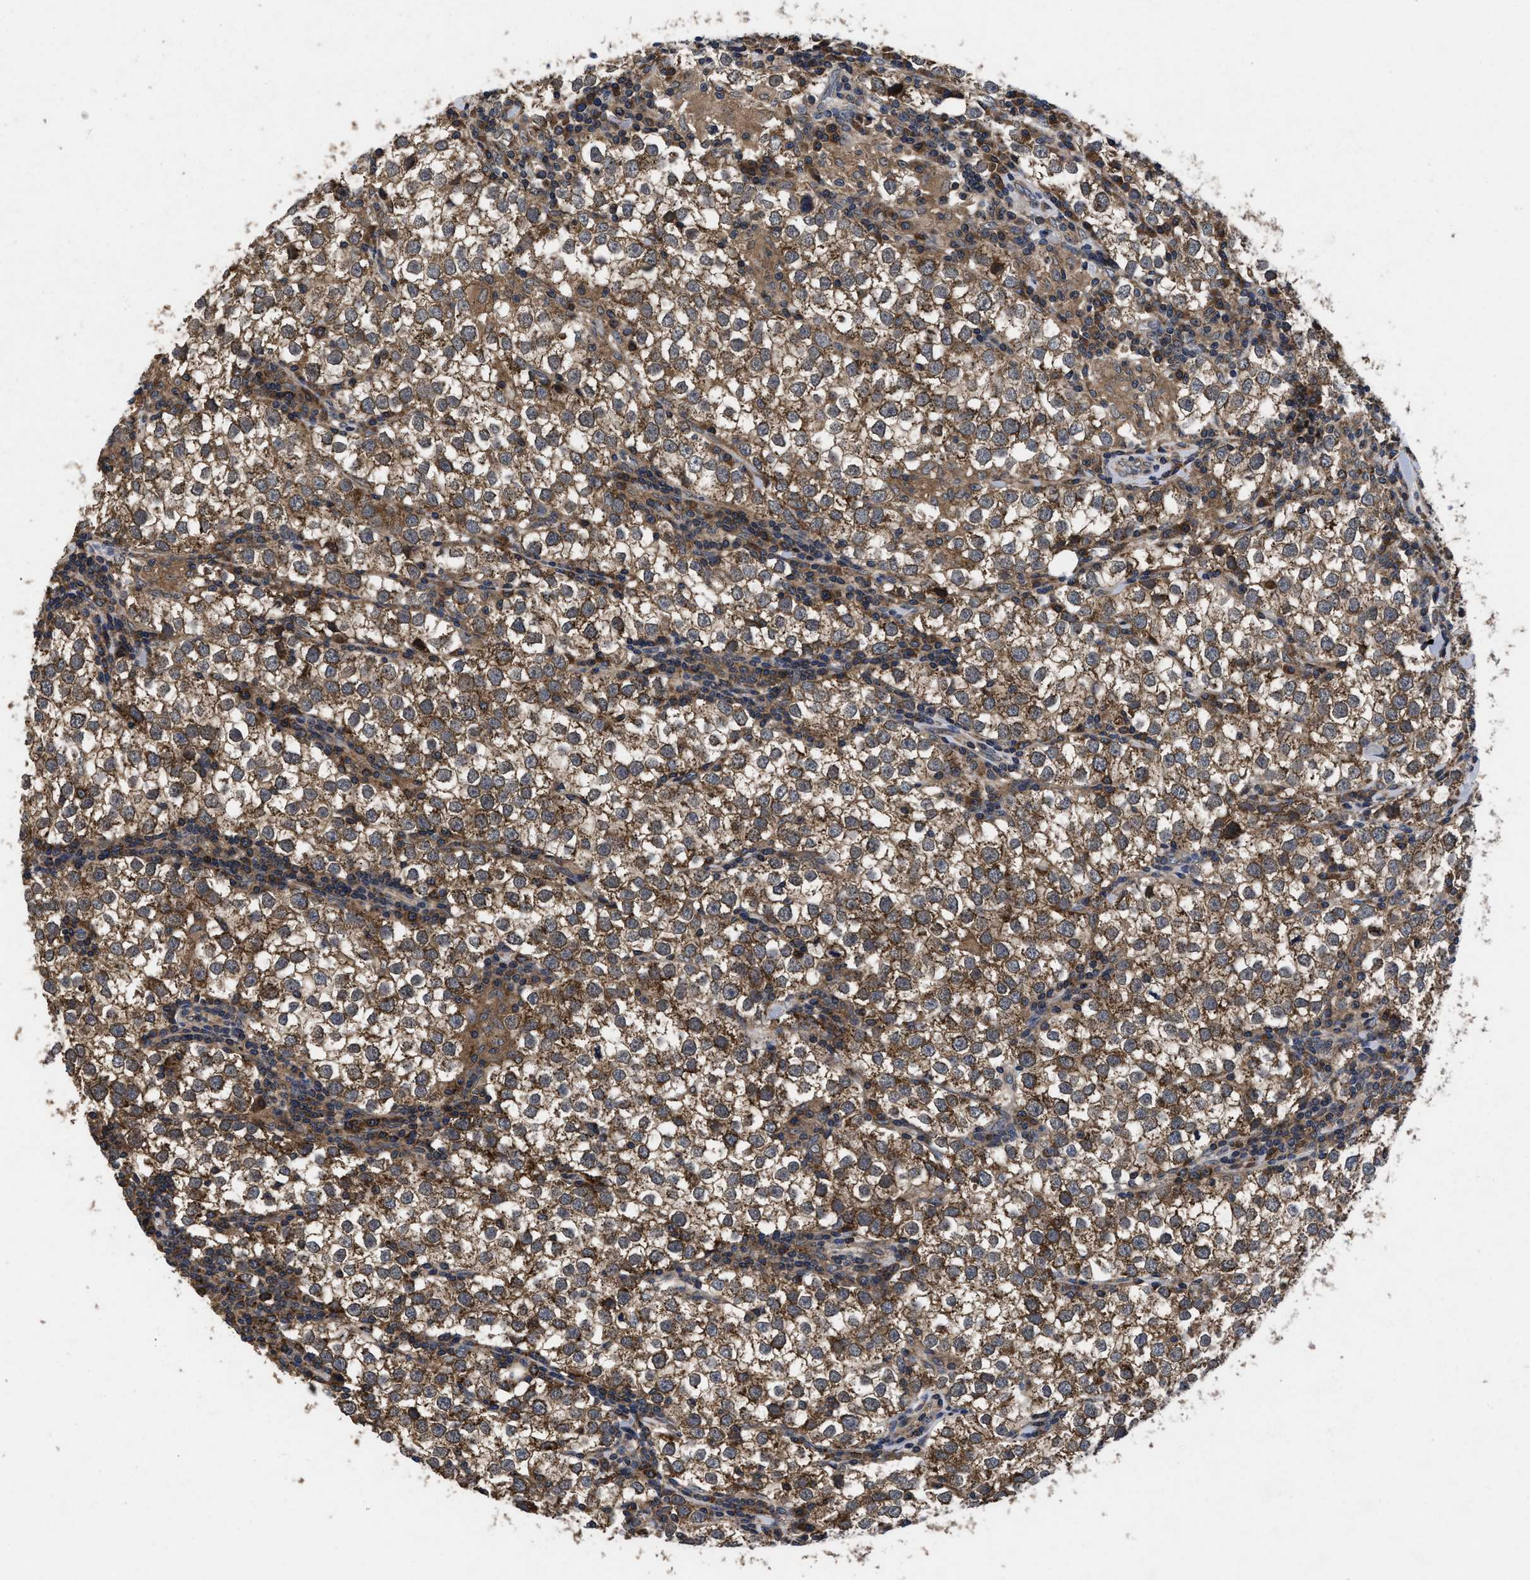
{"staining": {"intensity": "moderate", "quantity": ">75%", "location": "cytoplasmic/membranous"}, "tissue": "testis cancer", "cell_type": "Tumor cells", "image_type": "cancer", "snomed": [{"axis": "morphology", "description": "Seminoma, NOS"}, {"axis": "morphology", "description": "Carcinoma, Embryonal, NOS"}, {"axis": "topography", "description": "Testis"}], "caption": "Immunohistochemistry (IHC) image of testis cancer stained for a protein (brown), which exhibits medium levels of moderate cytoplasmic/membranous staining in approximately >75% of tumor cells.", "gene": "LRRC3", "patient": {"sex": "male", "age": 36}}